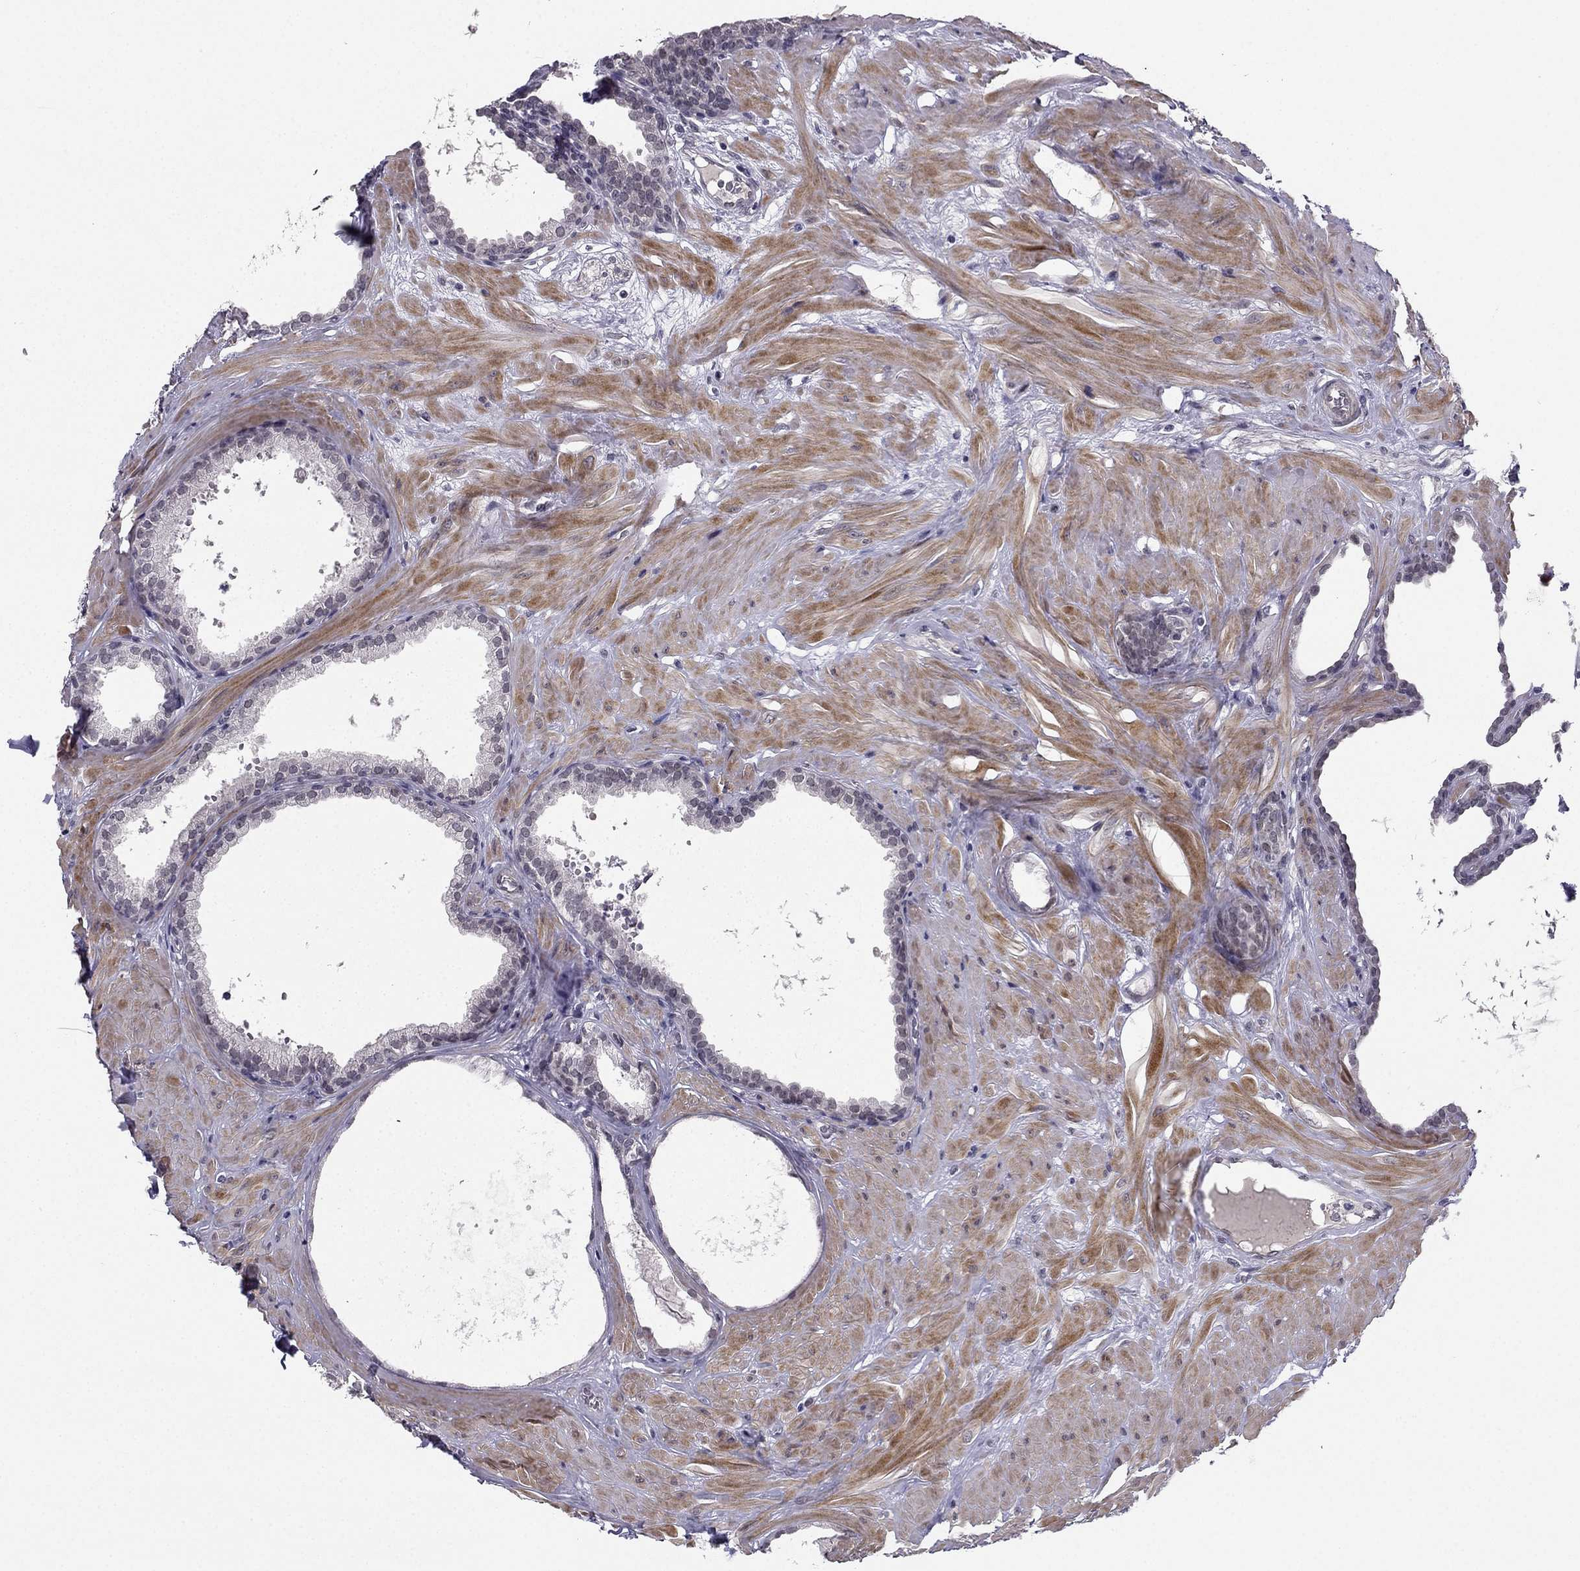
{"staining": {"intensity": "negative", "quantity": "none", "location": "none"}, "tissue": "prostate", "cell_type": "Glandular cells", "image_type": "normal", "snomed": [{"axis": "morphology", "description": "Normal tissue, NOS"}, {"axis": "topography", "description": "Prostate"}], "caption": "An image of prostate stained for a protein displays no brown staining in glandular cells. Nuclei are stained in blue.", "gene": "CHST8", "patient": {"sex": "male", "age": 48}}